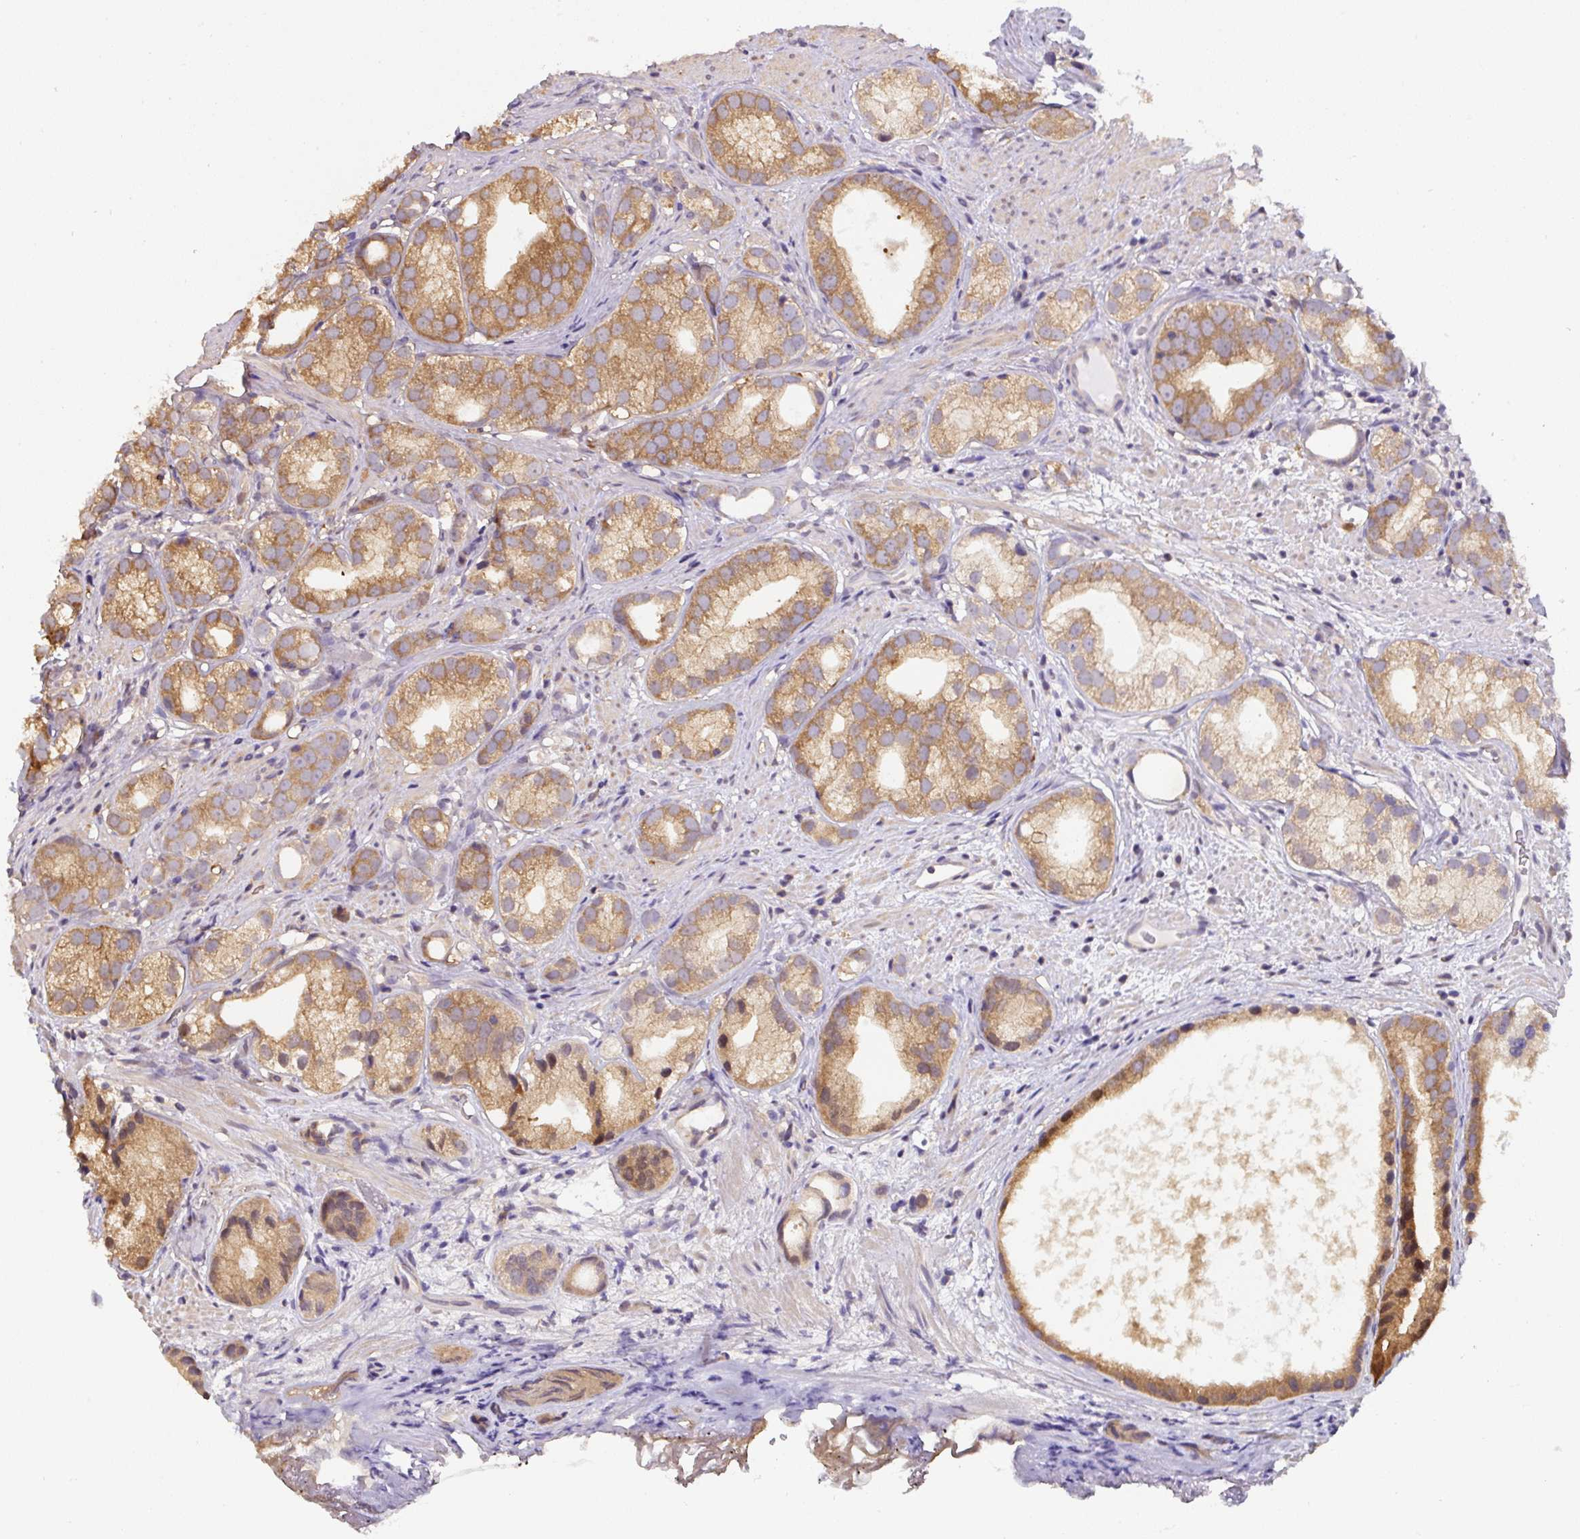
{"staining": {"intensity": "moderate", "quantity": ">75%", "location": "cytoplasmic/membranous"}, "tissue": "prostate cancer", "cell_type": "Tumor cells", "image_type": "cancer", "snomed": [{"axis": "morphology", "description": "Adenocarcinoma, High grade"}, {"axis": "topography", "description": "Prostate"}], "caption": "Brown immunohistochemical staining in human prostate cancer (adenocarcinoma (high-grade)) exhibits moderate cytoplasmic/membranous expression in approximately >75% of tumor cells.", "gene": "ST13", "patient": {"sex": "male", "age": 82}}